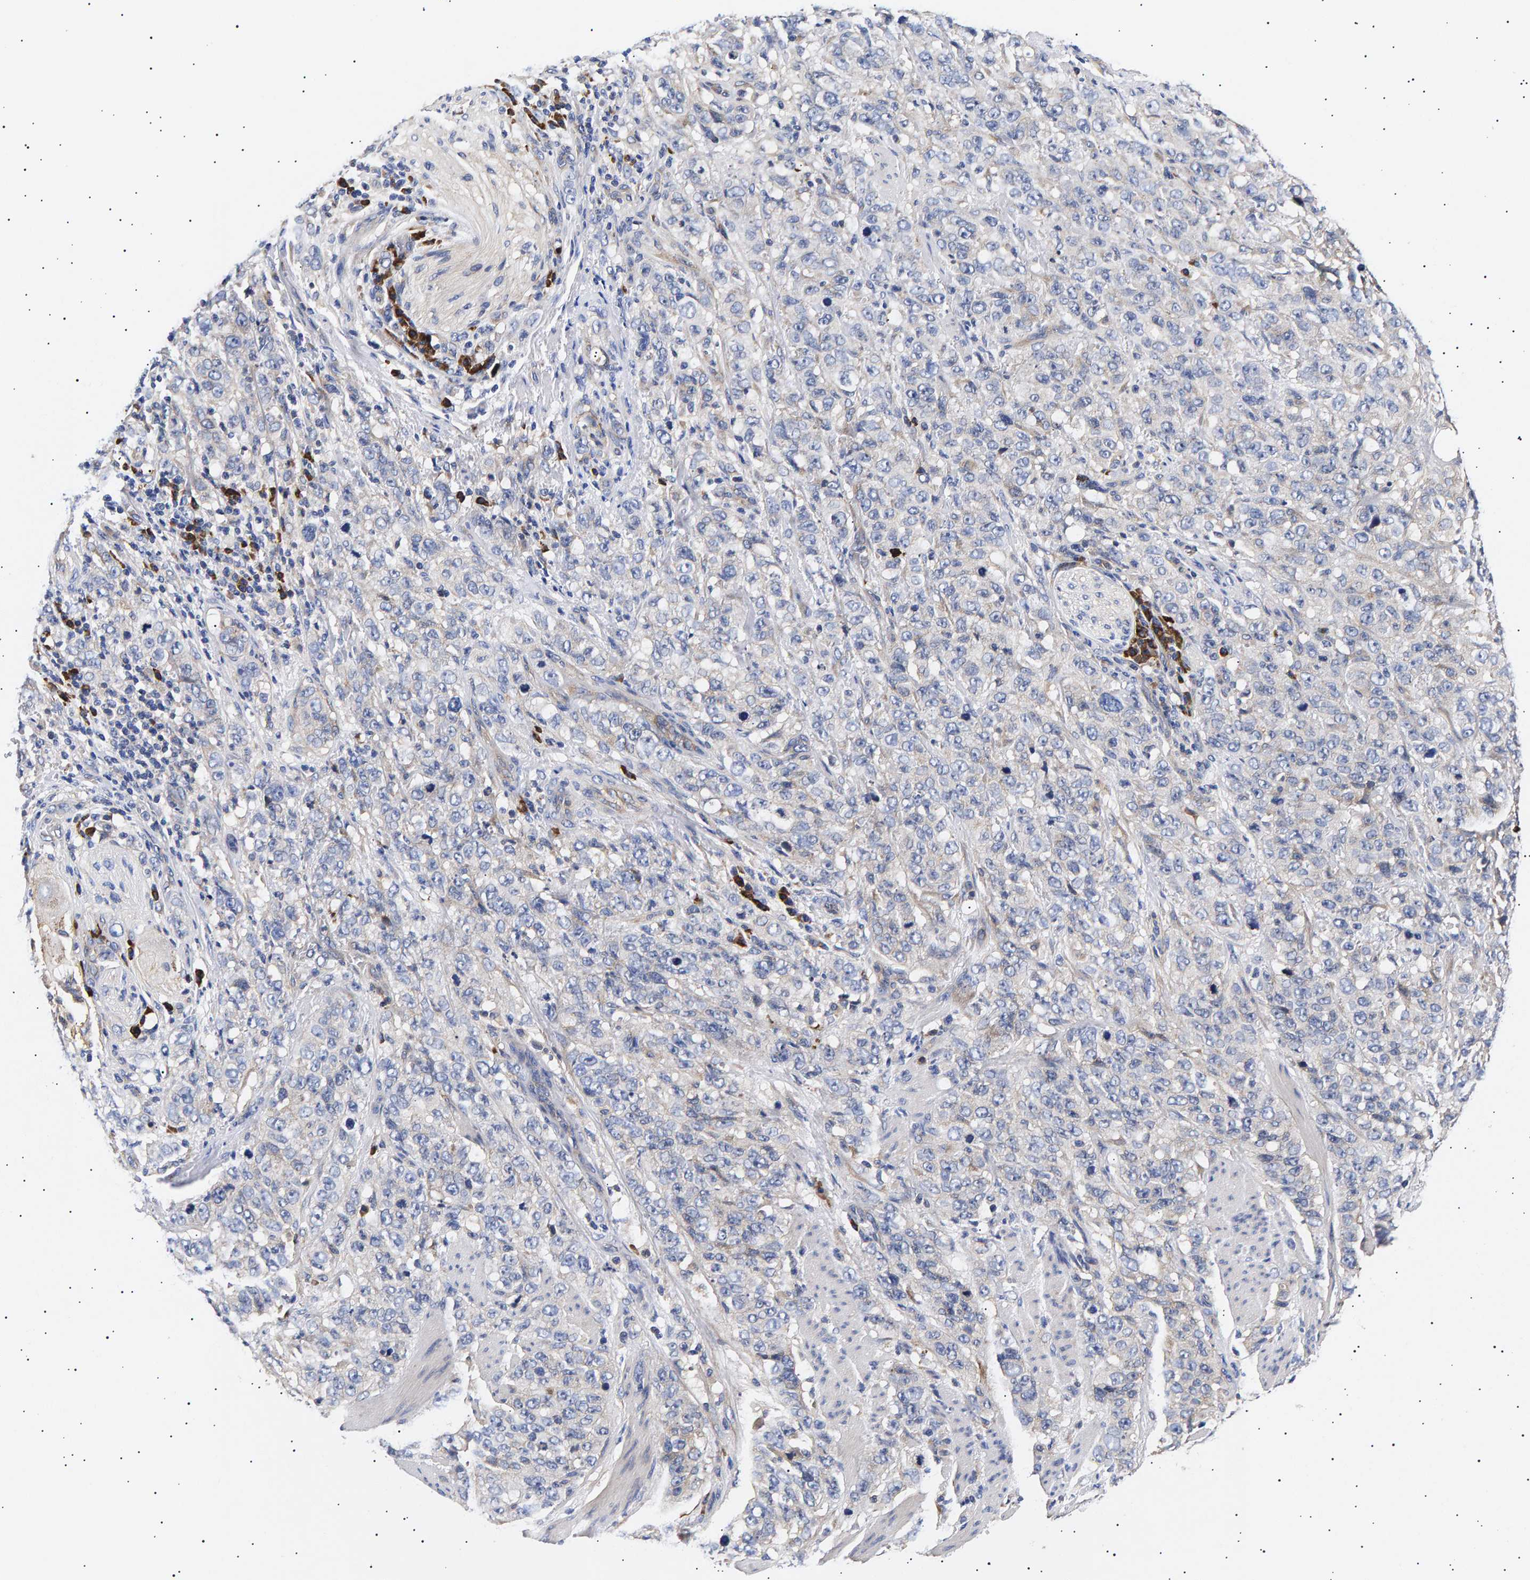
{"staining": {"intensity": "negative", "quantity": "none", "location": "none"}, "tissue": "stomach cancer", "cell_type": "Tumor cells", "image_type": "cancer", "snomed": [{"axis": "morphology", "description": "Adenocarcinoma, NOS"}, {"axis": "topography", "description": "Stomach"}], "caption": "A high-resolution histopathology image shows immunohistochemistry (IHC) staining of stomach cancer (adenocarcinoma), which reveals no significant expression in tumor cells. (DAB (3,3'-diaminobenzidine) immunohistochemistry (IHC), high magnification).", "gene": "ANKRD40", "patient": {"sex": "male", "age": 48}}